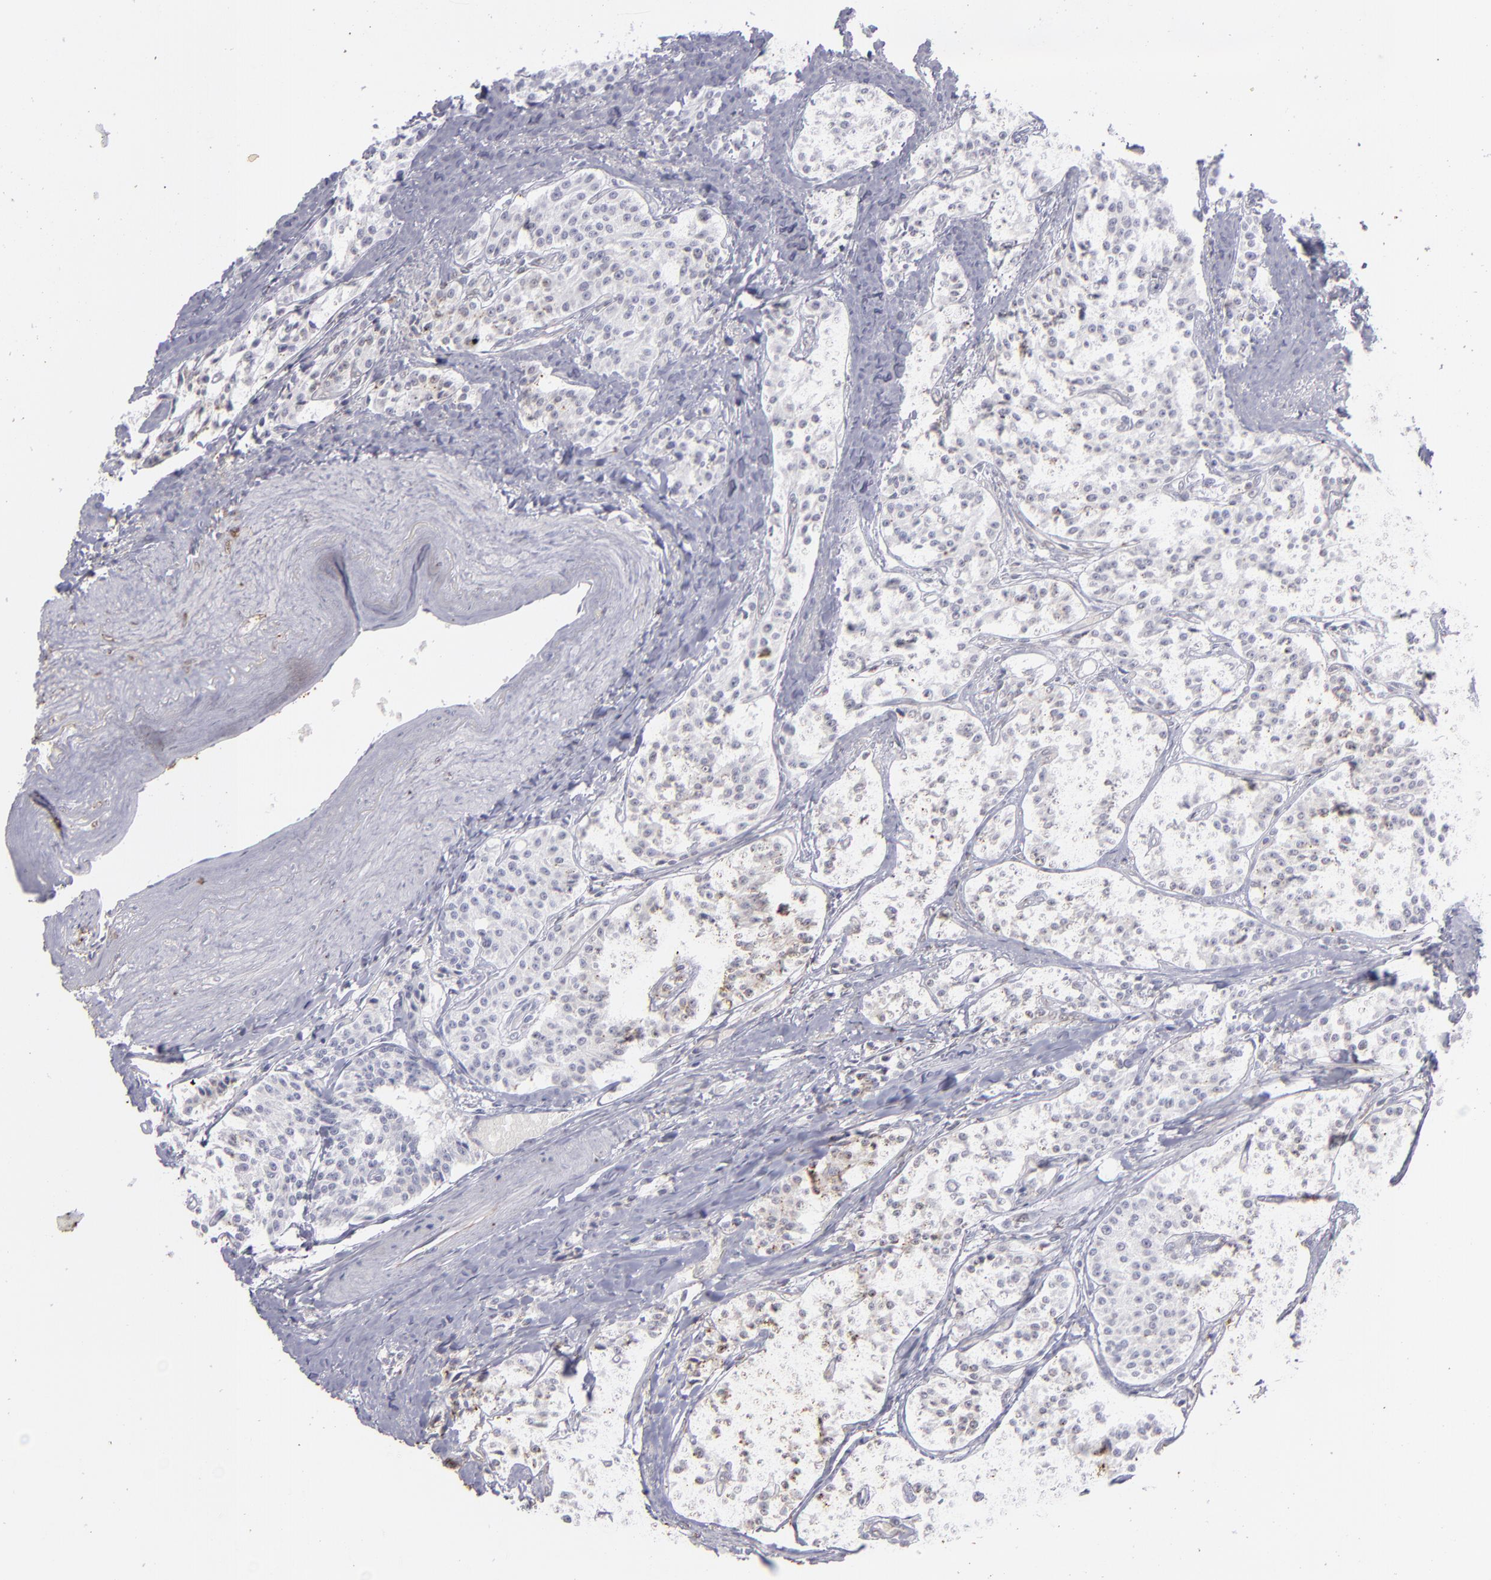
{"staining": {"intensity": "negative", "quantity": "none", "location": "none"}, "tissue": "carcinoid", "cell_type": "Tumor cells", "image_type": "cancer", "snomed": [{"axis": "morphology", "description": "Carcinoid, malignant, NOS"}, {"axis": "topography", "description": "Stomach"}], "caption": "DAB (3,3'-diaminobenzidine) immunohistochemical staining of human malignant carcinoid displays no significant positivity in tumor cells.", "gene": "ITGB4", "patient": {"sex": "female", "age": 76}}